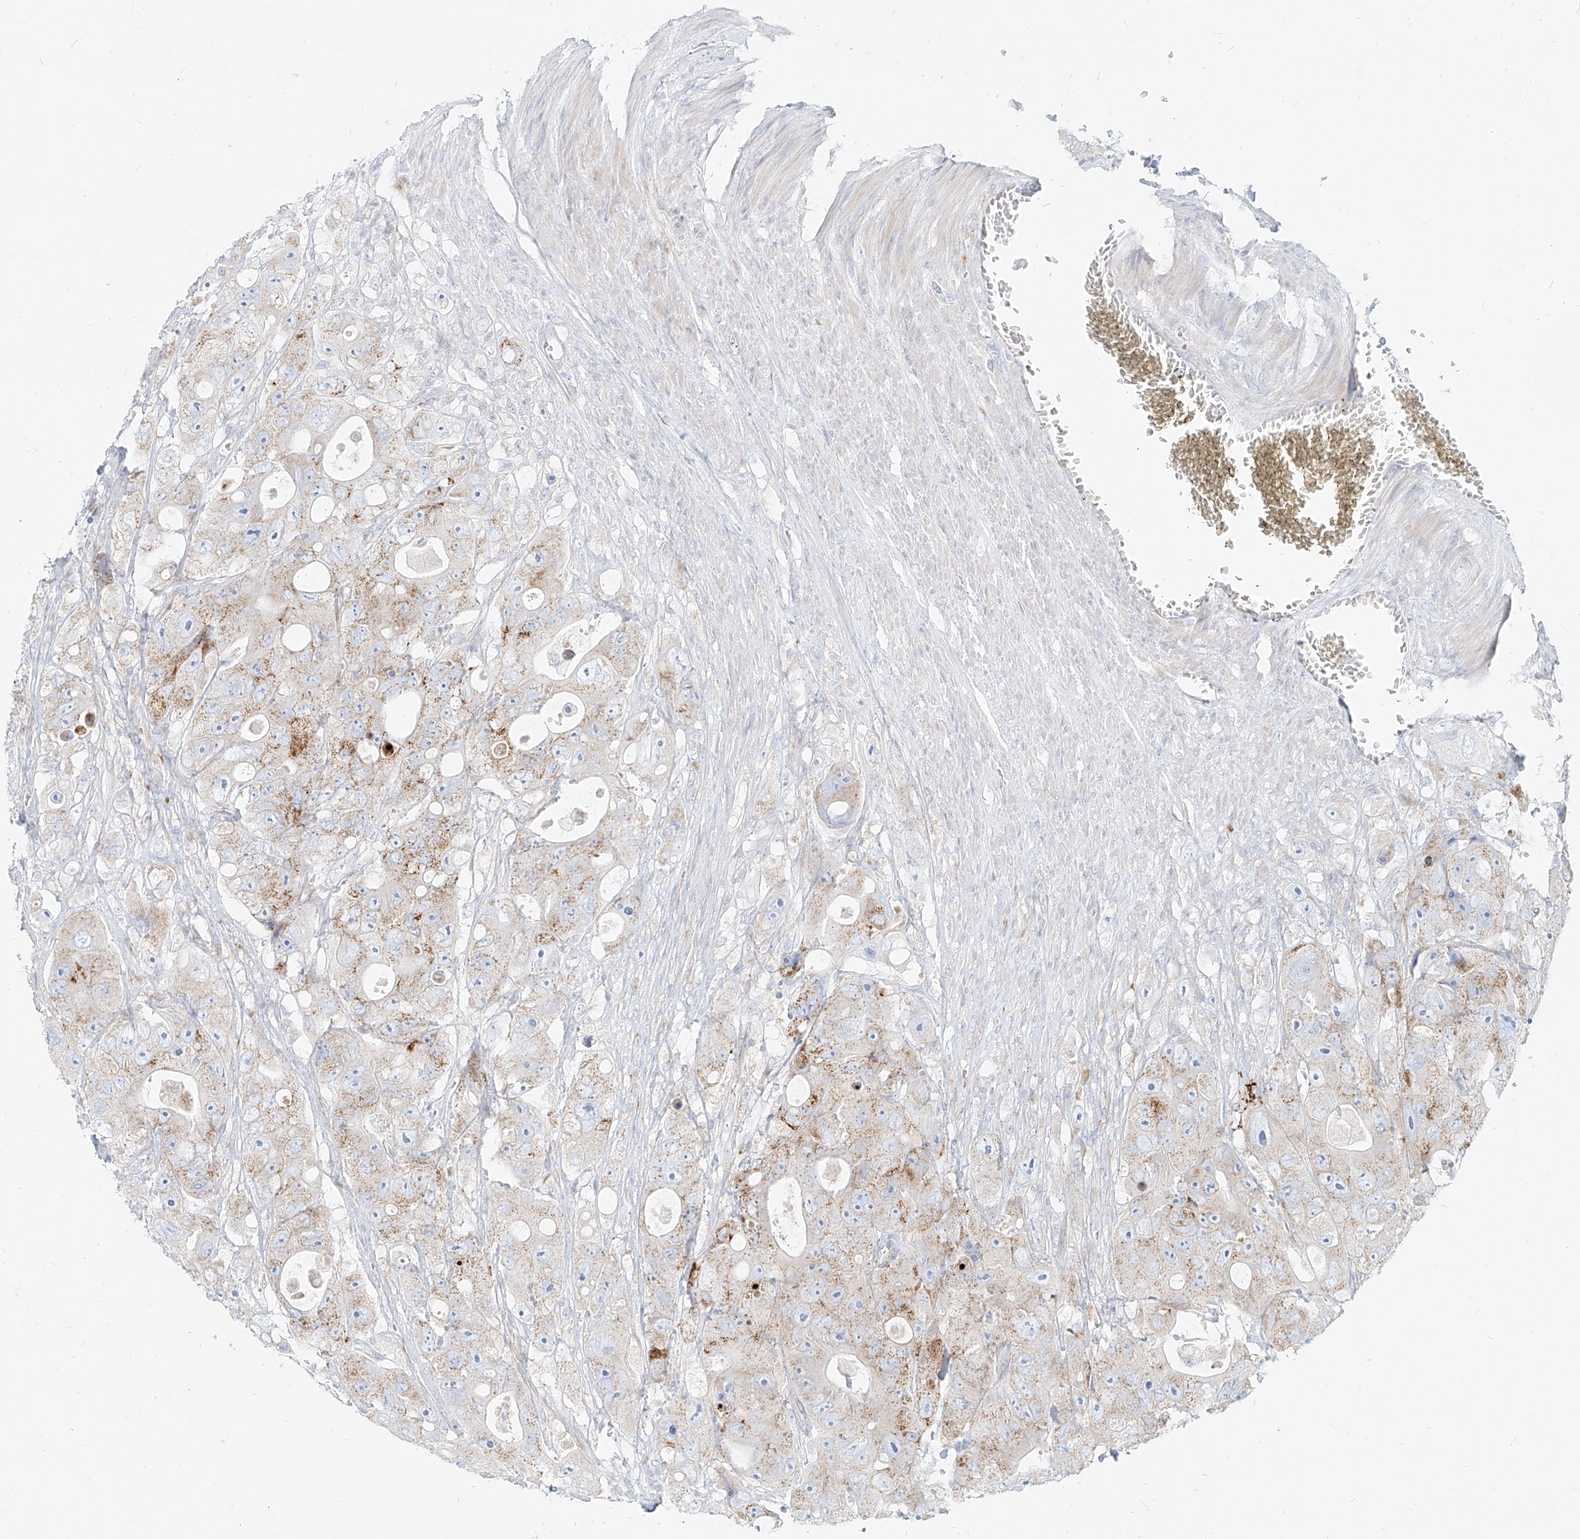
{"staining": {"intensity": "moderate", "quantity": "25%-75%", "location": "cytoplasmic/membranous"}, "tissue": "colorectal cancer", "cell_type": "Tumor cells", "image_type": "cancer", "snomed": [{"axis": "morphology", "description": "Adenocarcinoma, NOS"}, {"axis": "topography", "description": "Colon"}], "caption": "Approximately 25%-75% of tumor cells in colorectal adenocarcinoma show moderate cytoplasmic/membranous protein expression as visualized by brown immunohistochemical staining.", "gene": "MTX2", "patient": {"sex": "female", "age": 46}}